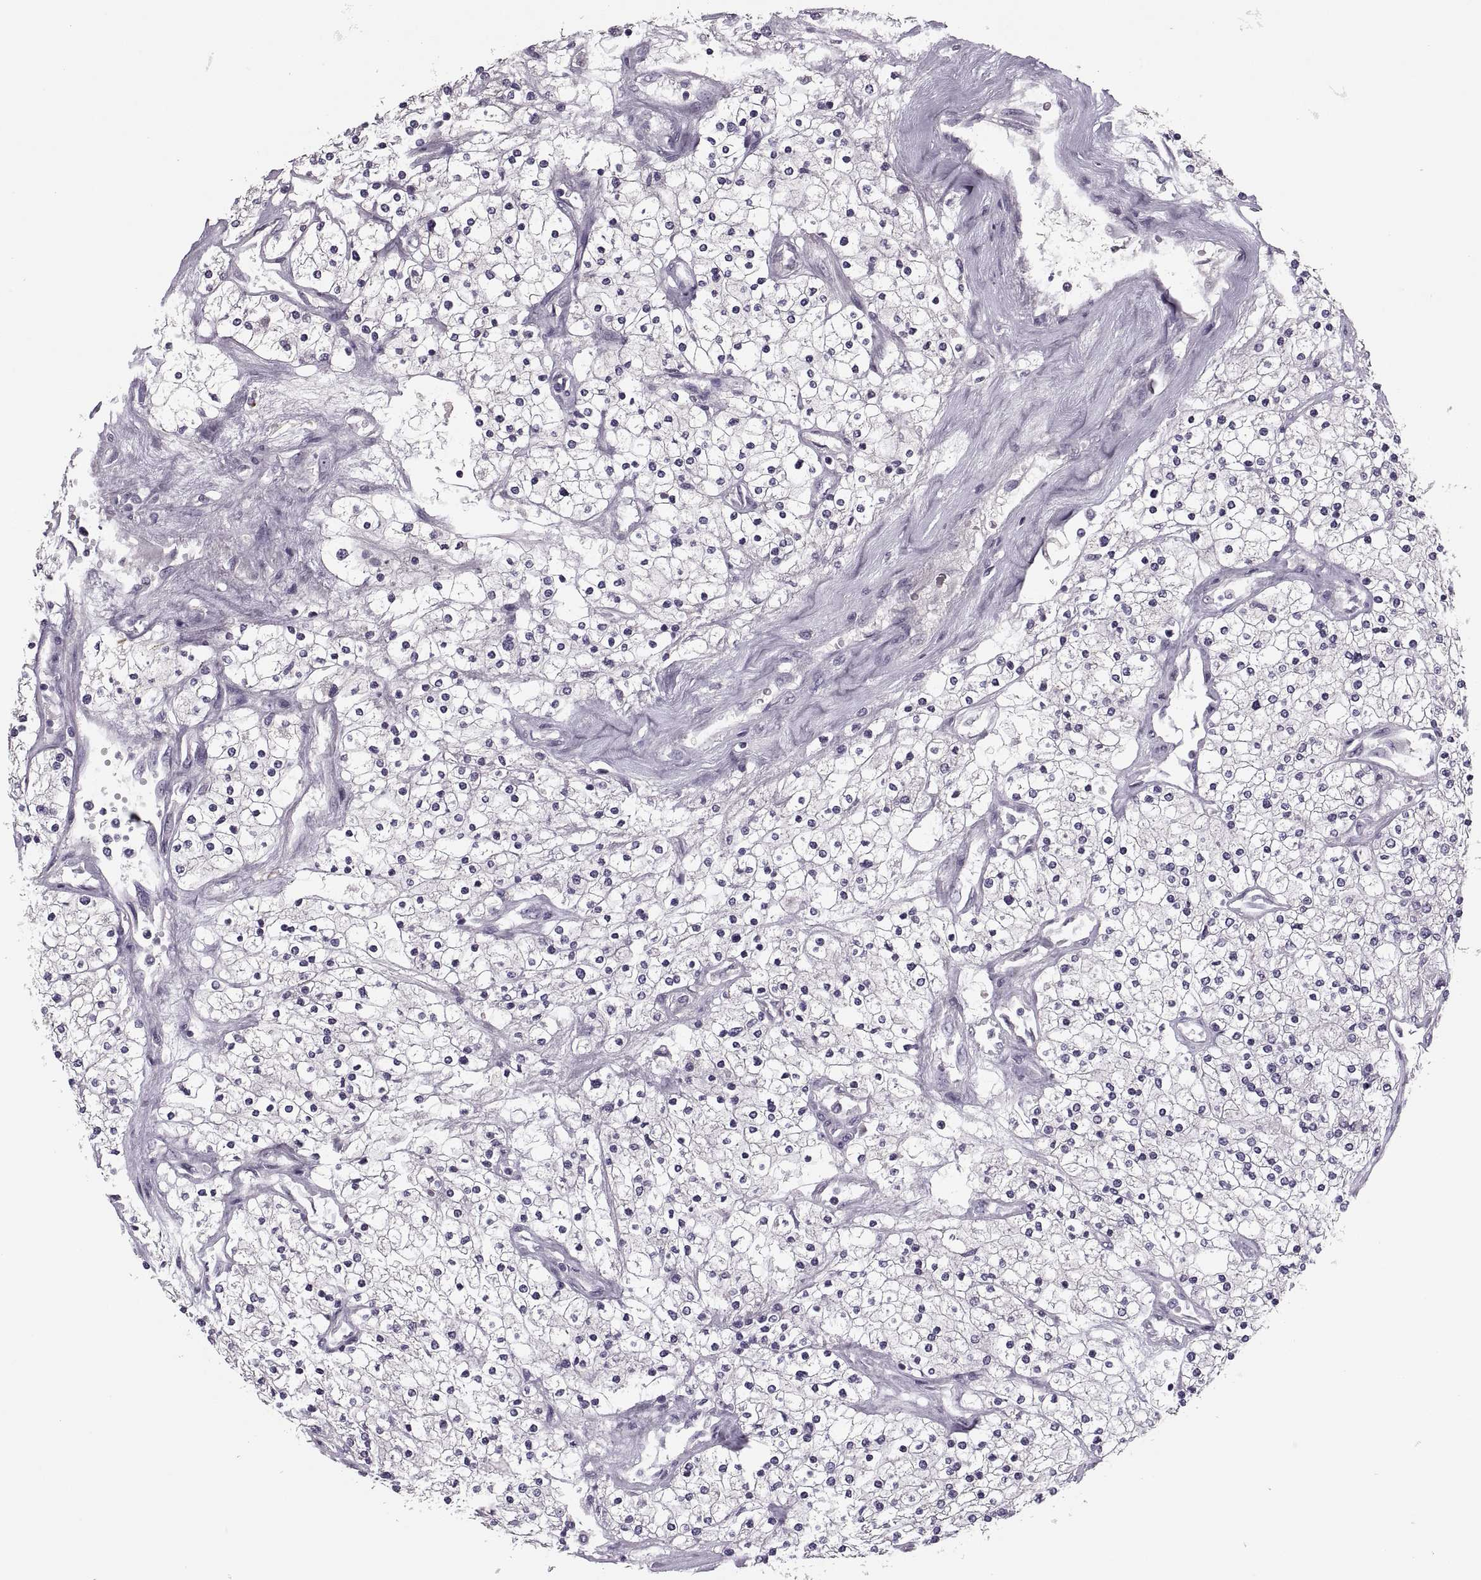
{"staining": {"intensity": "negative", "quantity": "none", "location": "none"}, "tissue": "renal cancer", "cell_type": "Tumor cells", "image_type": "cancer", "snomed": [{"axis": "morphology", "description": "Adenocarcinoma, NOS"}, {"axis": "topography", "description": "Kidney"}], "caption": "Immunohistochemical staining of renal adenocarcinoma reveals no significant staining in tumor cells.", "gene": "CACNA1F", "patient": {"sex": "male", "age": 80}}